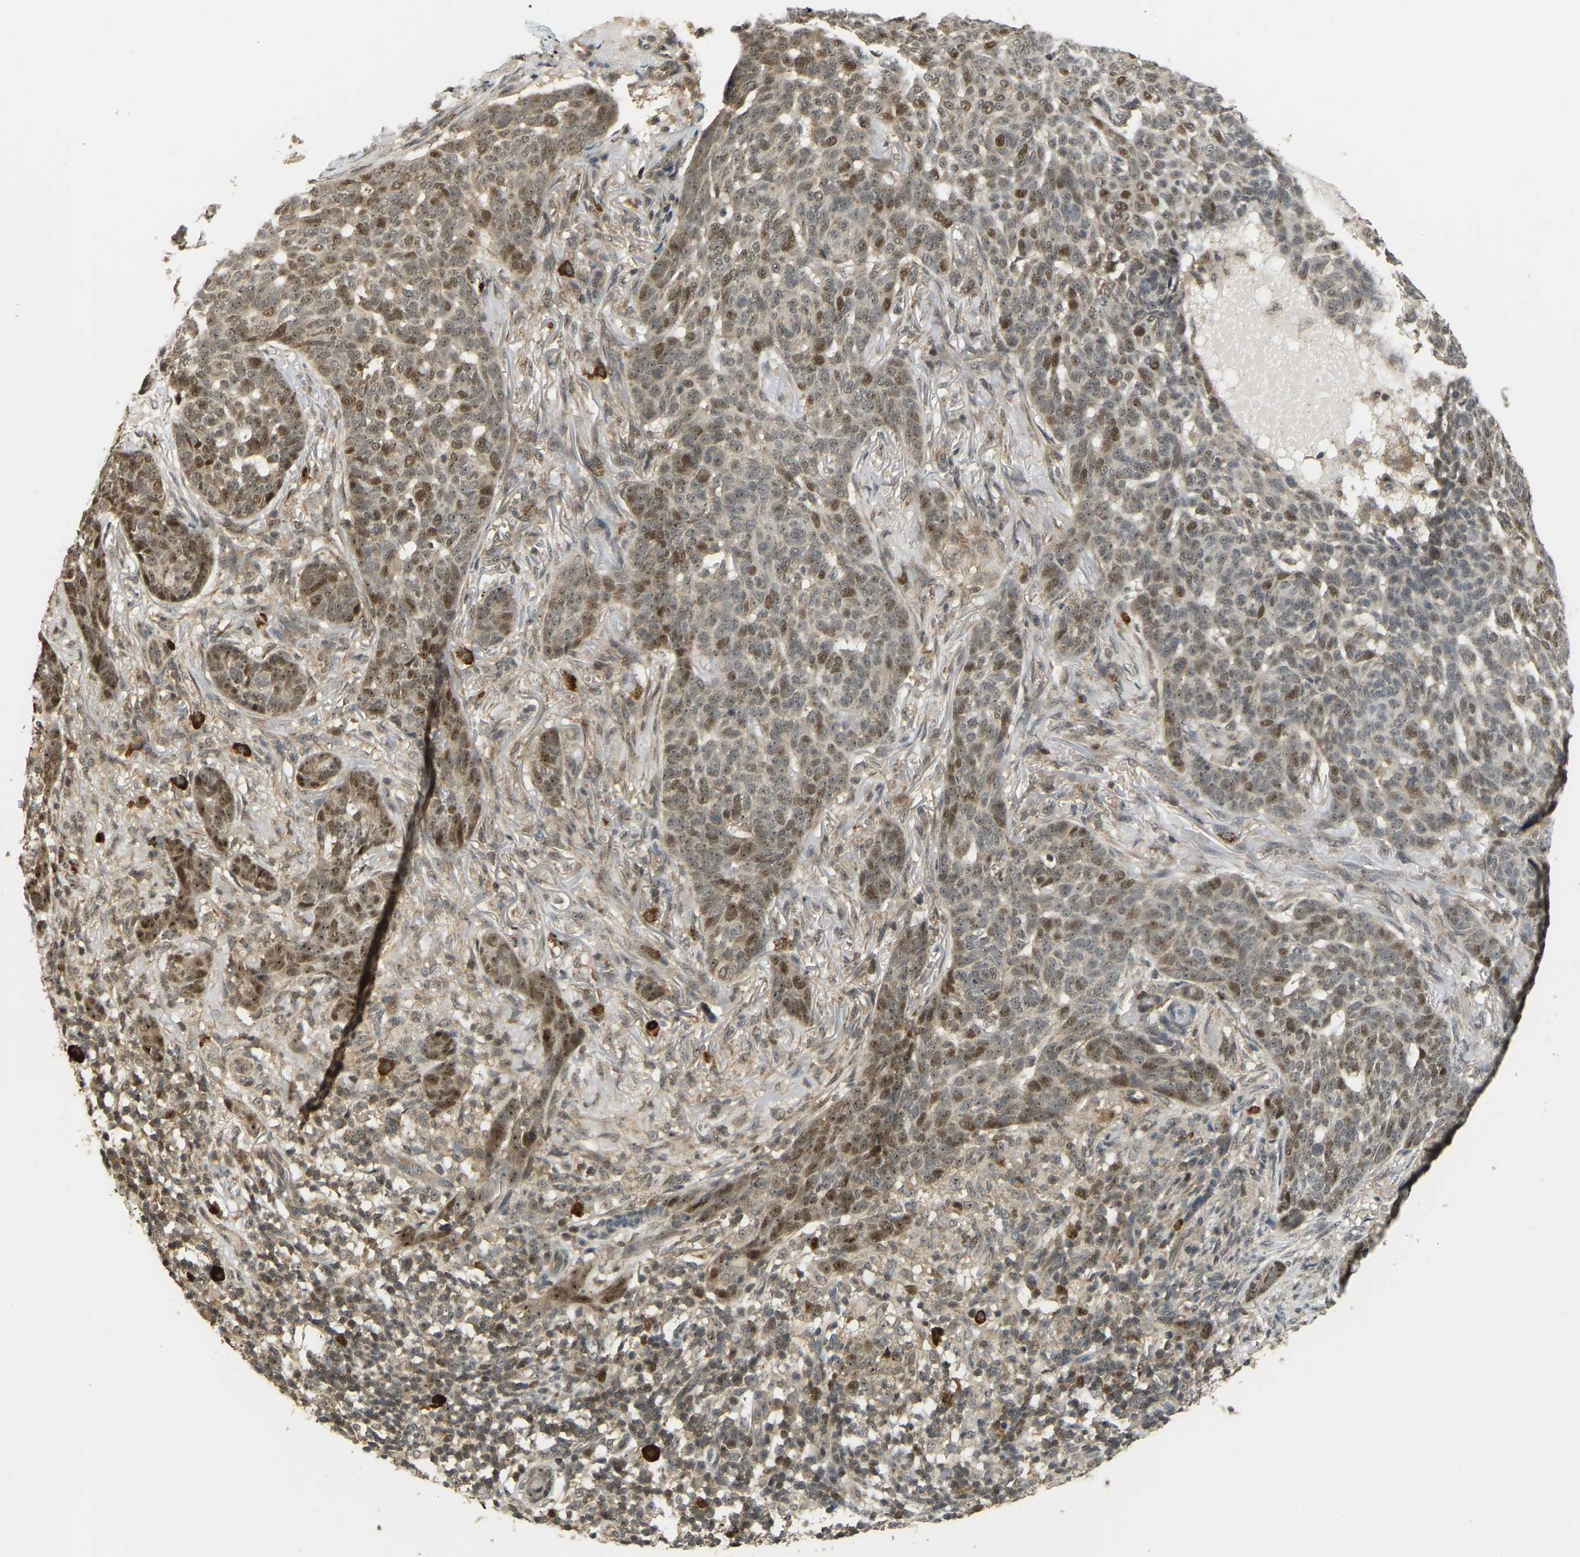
{"staining": {"intensity": "moderate", "quantity": "25%-75%", "location": "nuclear"}, "tissue": "skin cancer", "cell_type": "Tumor cells", "image_type": "cancer", "snomed": [{"axis": "morphology", "description": "Basal cell carcinoma"}, {"axis": "topography", "description": "Skin"}], "caption": "Immunohistochemical staining of skin basal cell carcinoma reveals moderate nuclear protein staining in approximately 25%-75% of tumor cells.", "gene": "BRF2", "patient": {"sex": "male", "age": 85}}